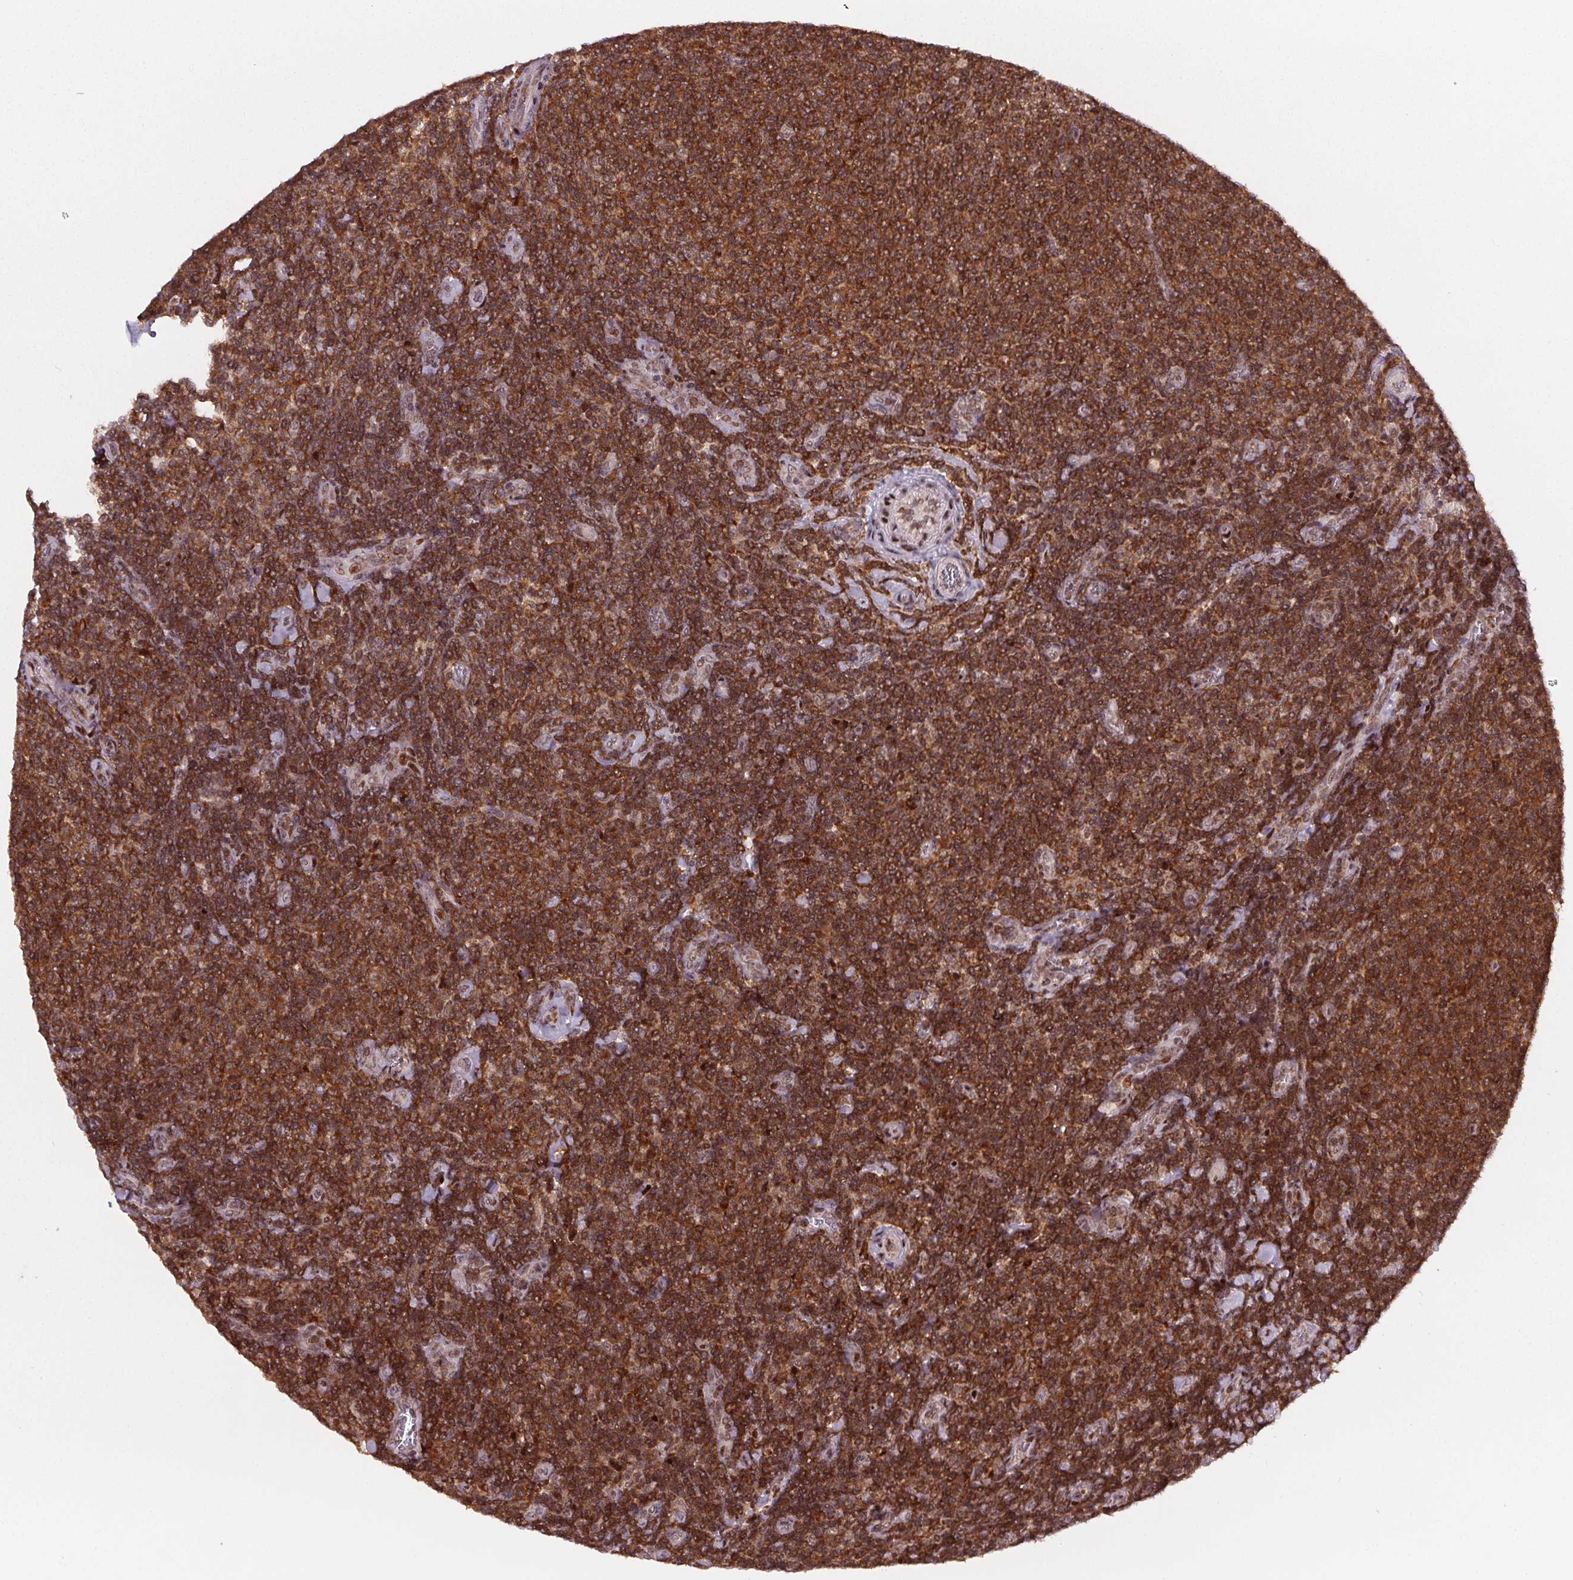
{"staining": {"intensity": "strong", "quantity": ">75%", "location": "cytoplasmic/membranous,nuclear"}, "tissue": "lymphoma", "cell_type": "Tumor cells", "image_type": "cancer", "snomed": [{"axis": "morphology", "description": "Malignant lymphoma, non-Hodgkin's type, Low grade"}, {"axis": "topography", "description": "Lymph node"}], "caption": "Malignant lymphoma, non-Hodgkin's type (low-grade) stained with IHC reveals strong cytoplasmic/membranous and nuclear expression in about >75% of tumor cells.", "gene": "SNRNP35", "patient": {"sex": "male", "age": 52}}